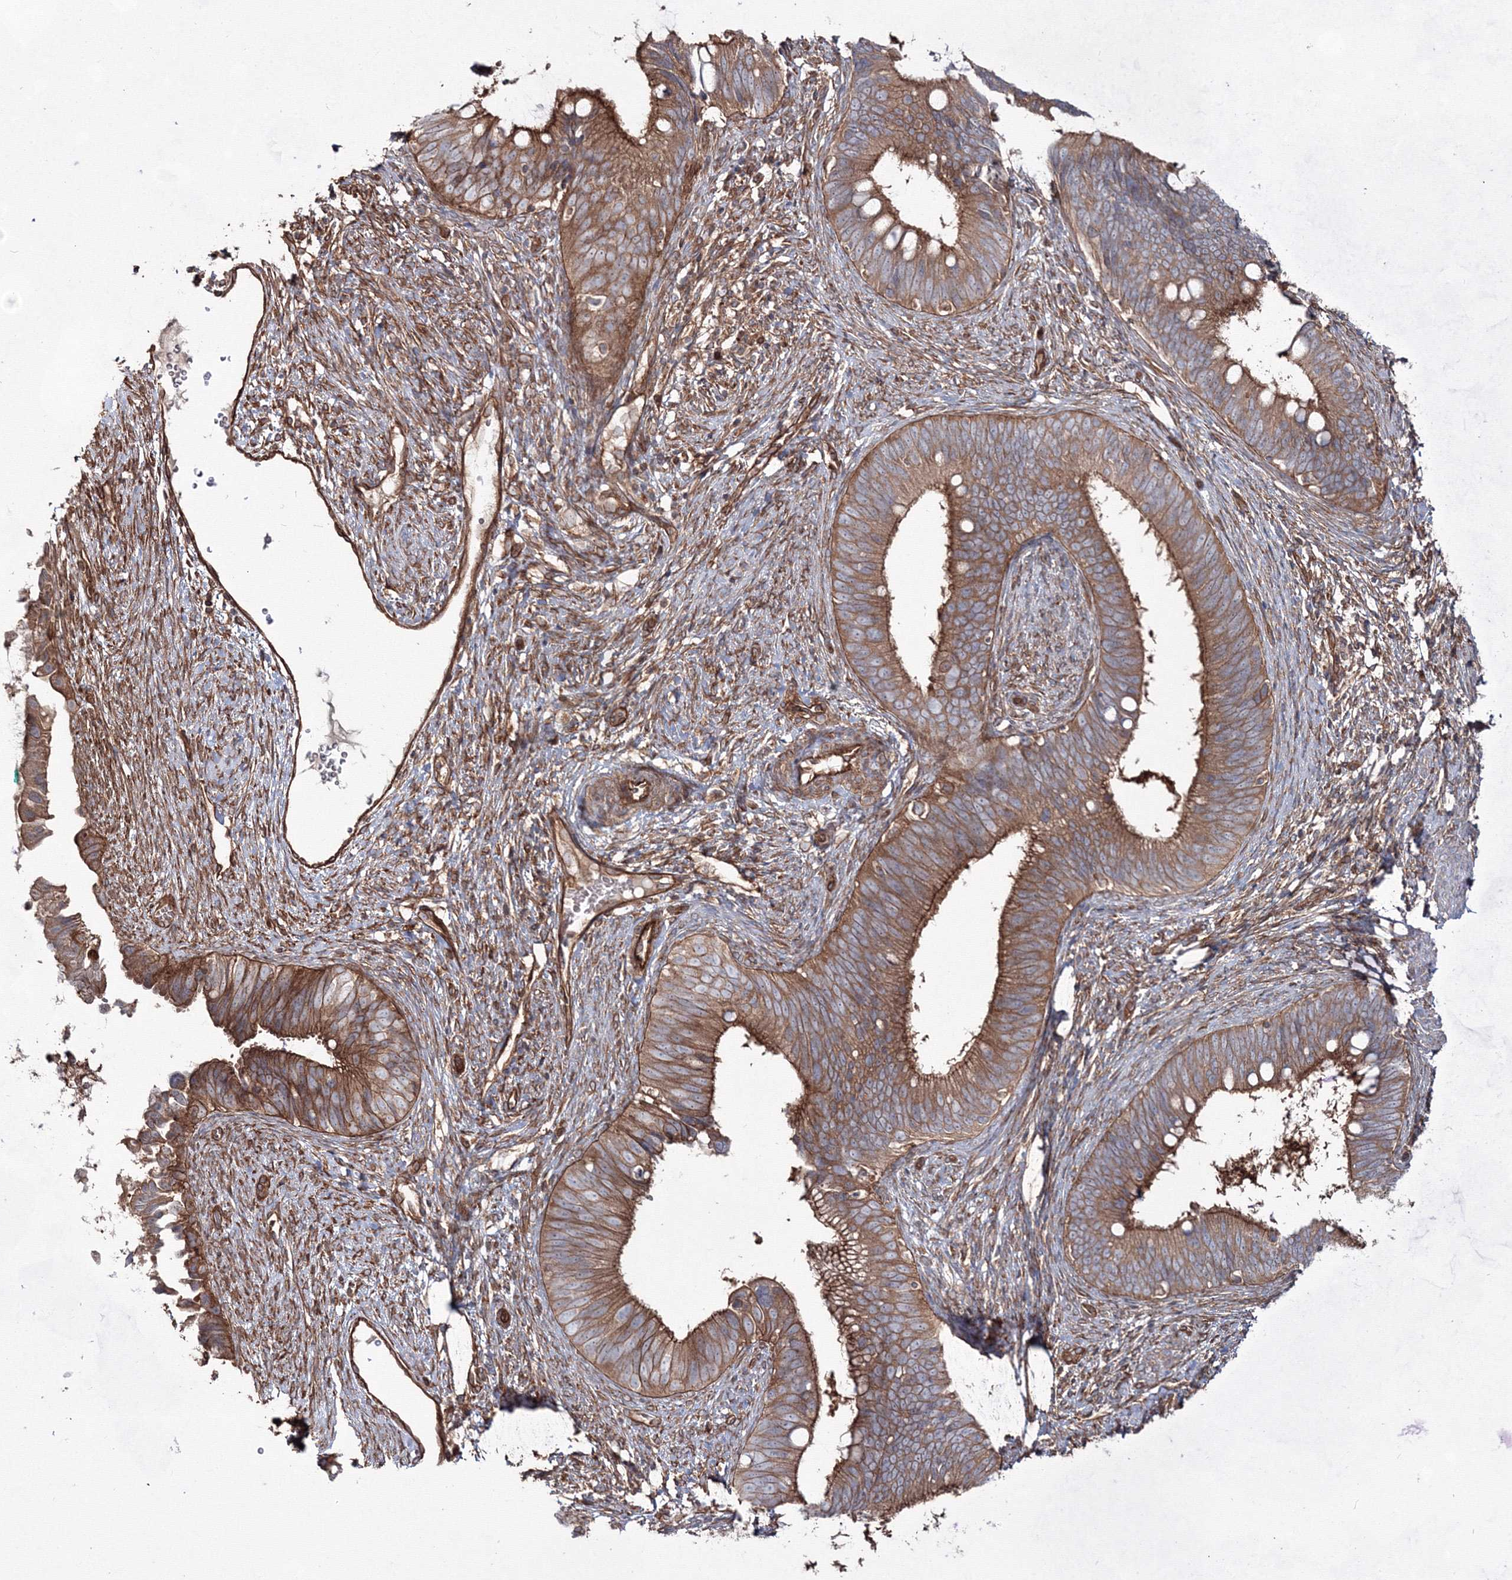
{"staining": {"intensity": "moderate", "quantity": ">75%", "location": "cytoplasmic/membranous"}, "tissue": "cervical cancer", "cell_type": "Tumor cells", "image_type": "cancer", "snomed": [{"axis": "morphology", "description": "Adenocarcinoma, NOS"}, {"axis": "topography", "description": "Cervix"}], "caption": "The photomicrograph reveals immunohistochemical staining of cervical cancer. There is moderate cytoplasmic/membranous staining is present in approximately >75% of tumor cells.", "gene": "EXOC6", "patient": {"sex": "female", "age": 42}}